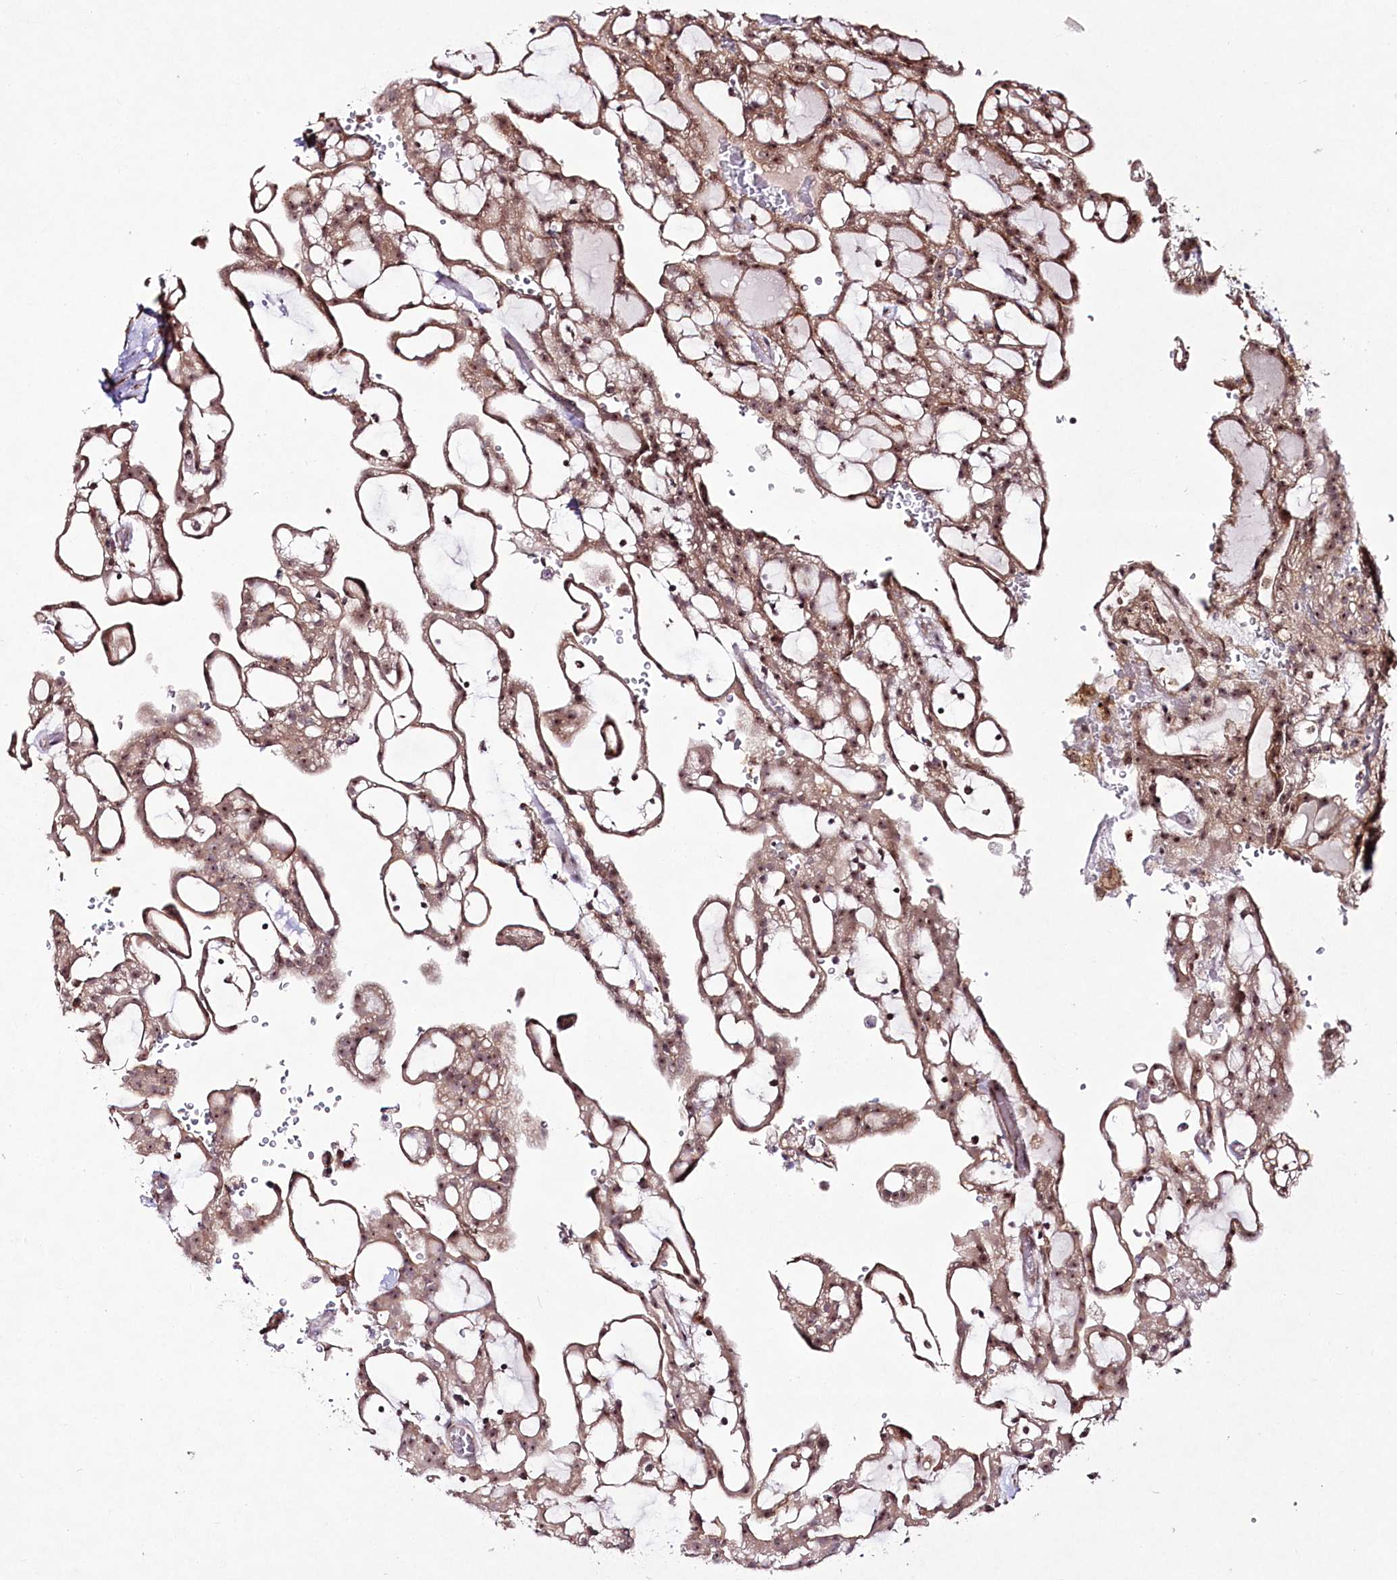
{"staining": {"intensity": "moderate", "quantity": ">75%", "location": "cytoplasmic/membranous,nuclear"}, "tissue": "renal cancer", "cell_type": "Tumor cells", "image_type": "cancer", "snomed": [{"axis": "morphology", "description": "Adenocarcinoma, NOS"}, {"axis": "topography", "description": "Kidney"}], "caption": "Renal cancer (adenocarcinoma) was stained to show a protein in brown. There is medium levels of moderate cytoplasmic/membranous and nuclear staining in about >75% of tumor cells.", "gene": "CCDC59", "patient": {"sex": "male", "age": 63}}